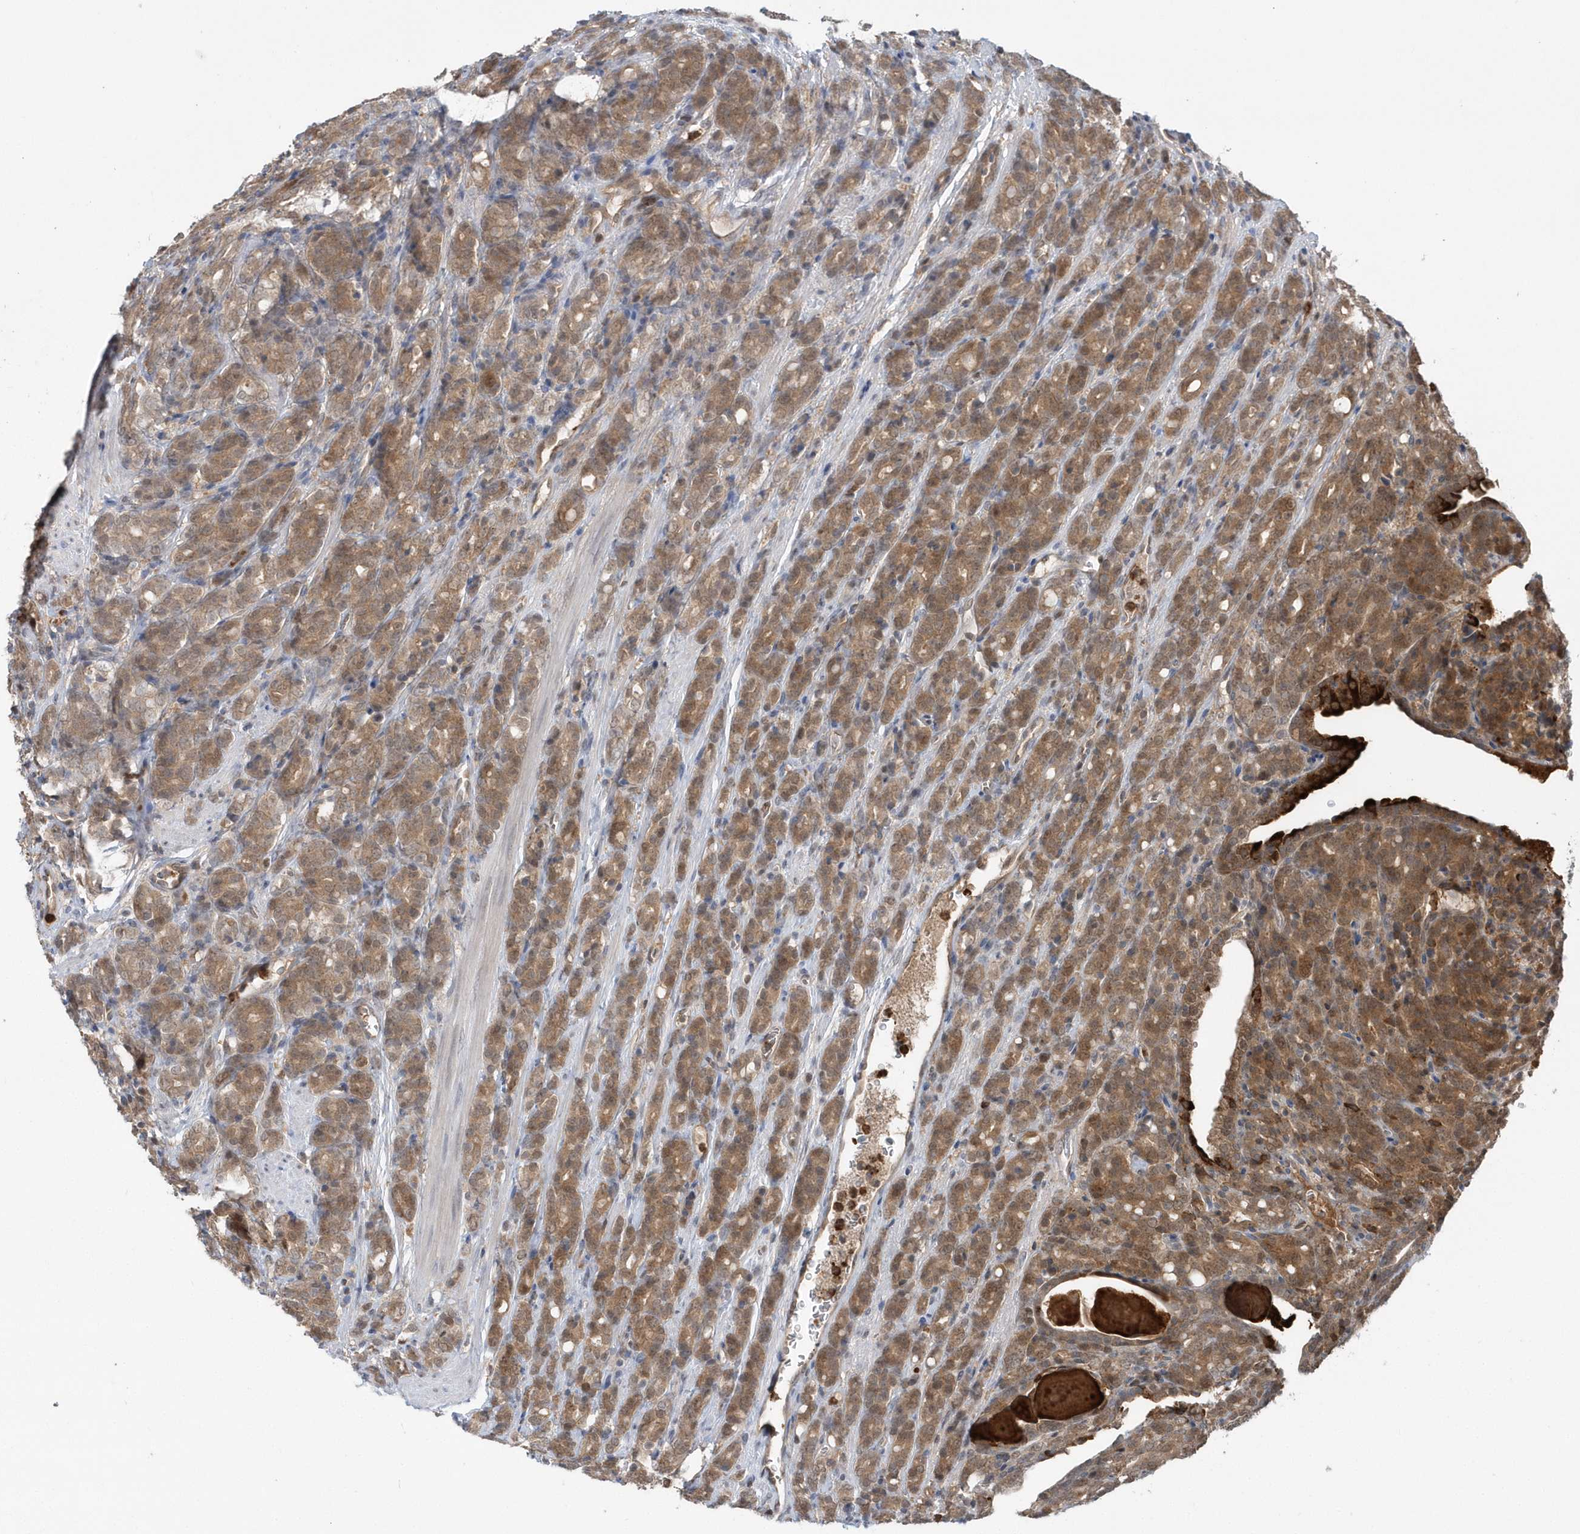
{"staining": {"intensity": "moderate", "quantity": ">75%", "location": "cytoplasmic/membranous"}, "tissue": "prostate cancer", "cell_type": "Tumor cells", "image_type": "cancer", "snomed": [{"axis": "morphology", "description": "Adenocarcinoma, High grade"}, {"axis": "topography", "description": "Prostate"}], "caption": "Protein staining of prostate high-grade adenocarcinoma tissue shows moderate cytoplasmic/membranous positivity in approximately >75% of tumor cells.", "gene": "RNF7", "patient": {"sex": "male", "age": 62}}